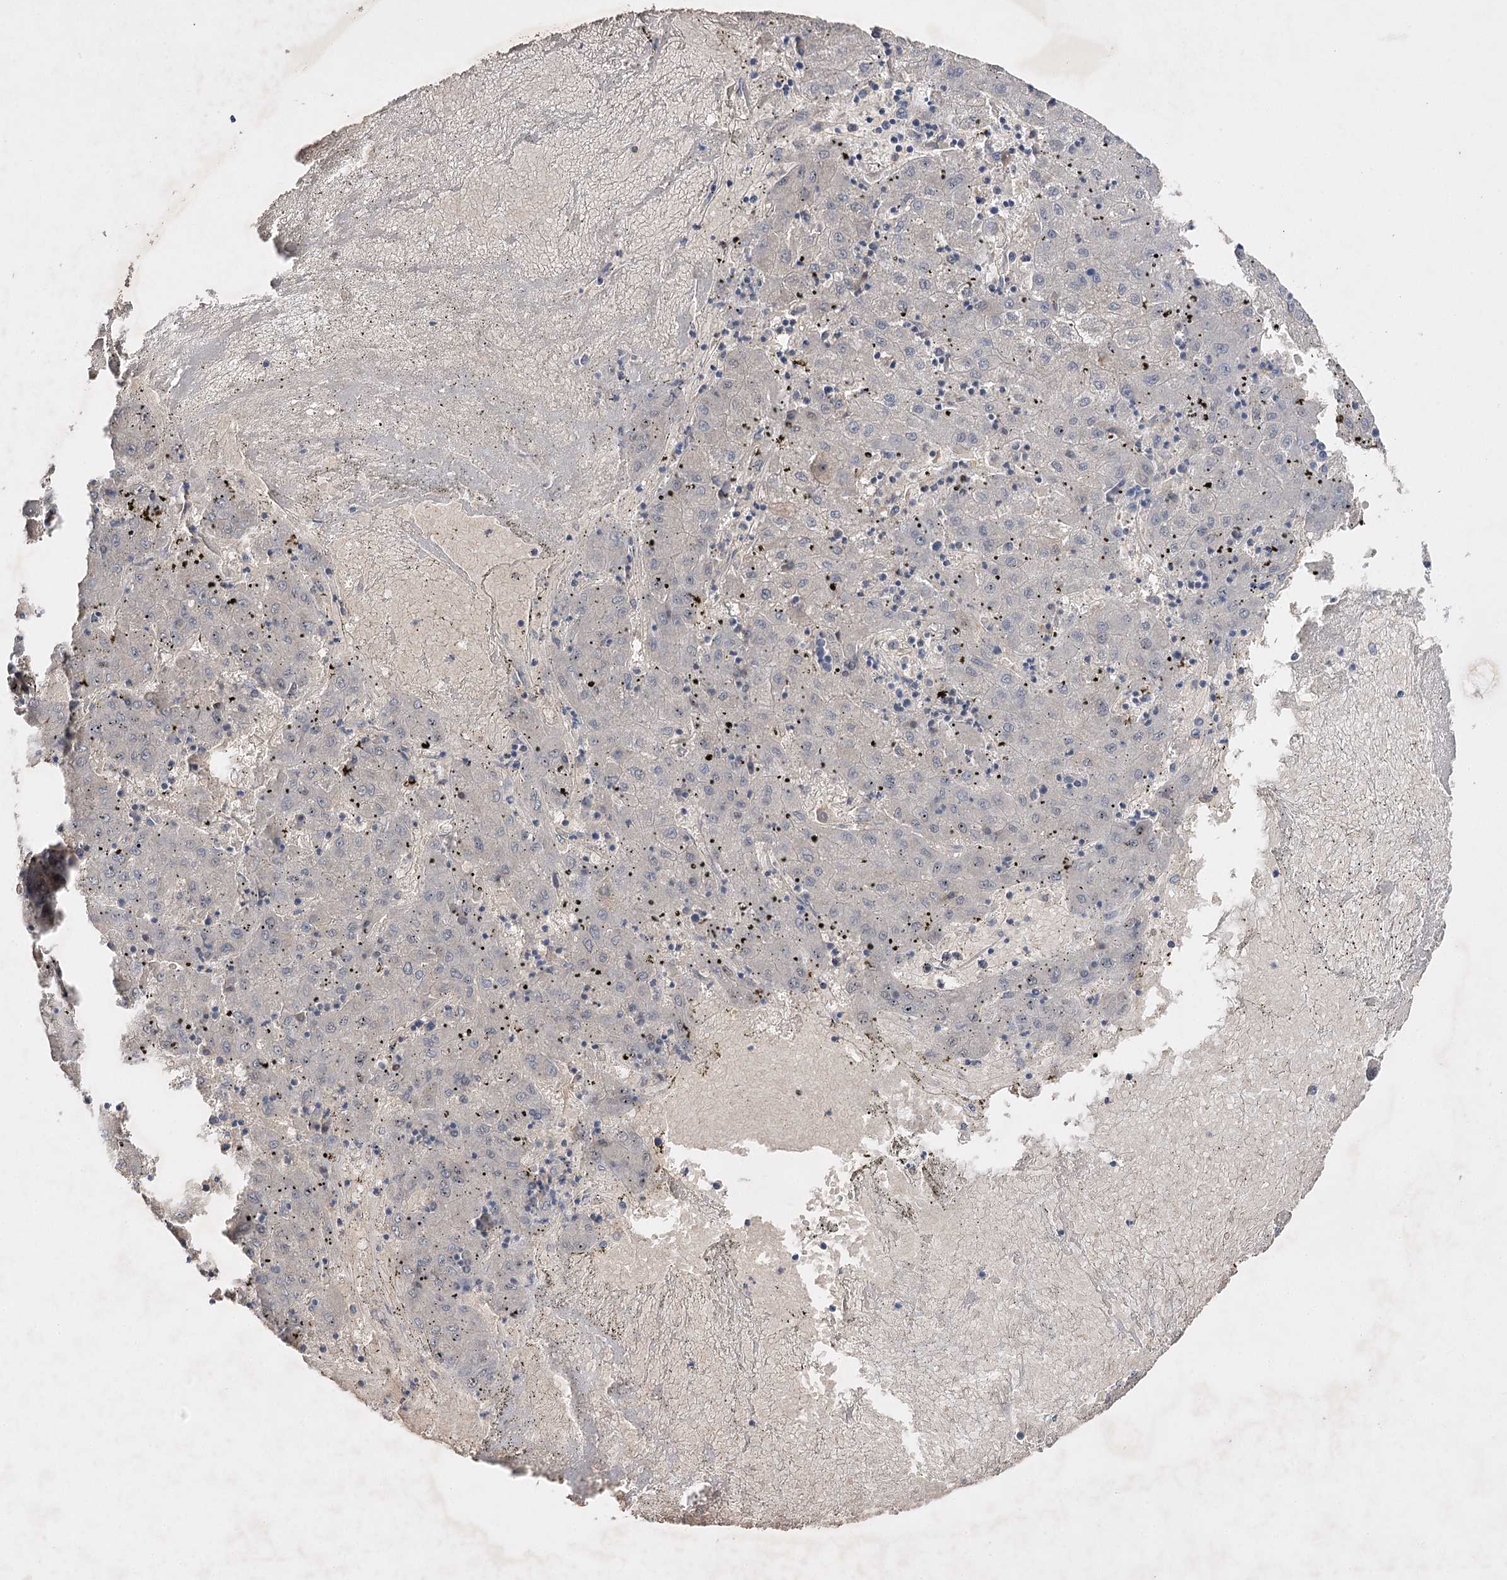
{"staining": {"intensity": "negative", "quantity": "none", "location": "none"}, "tissue": "liver cancer", "cell_type": "Tumor cells", "image_type": "cancer", "snomed": [{"axis": "morphology", "description": "Carcinoma, Hepatocellular, NOS"}, {"axis": "topography", "description": "Liver"}], "caption": "Liver hepatocellular carcinoma was stained to show a protein in brown. There is no significant positivity in tumor cells.", "gene": "BCR", "patient": {"sex": "male", "age": 72}}